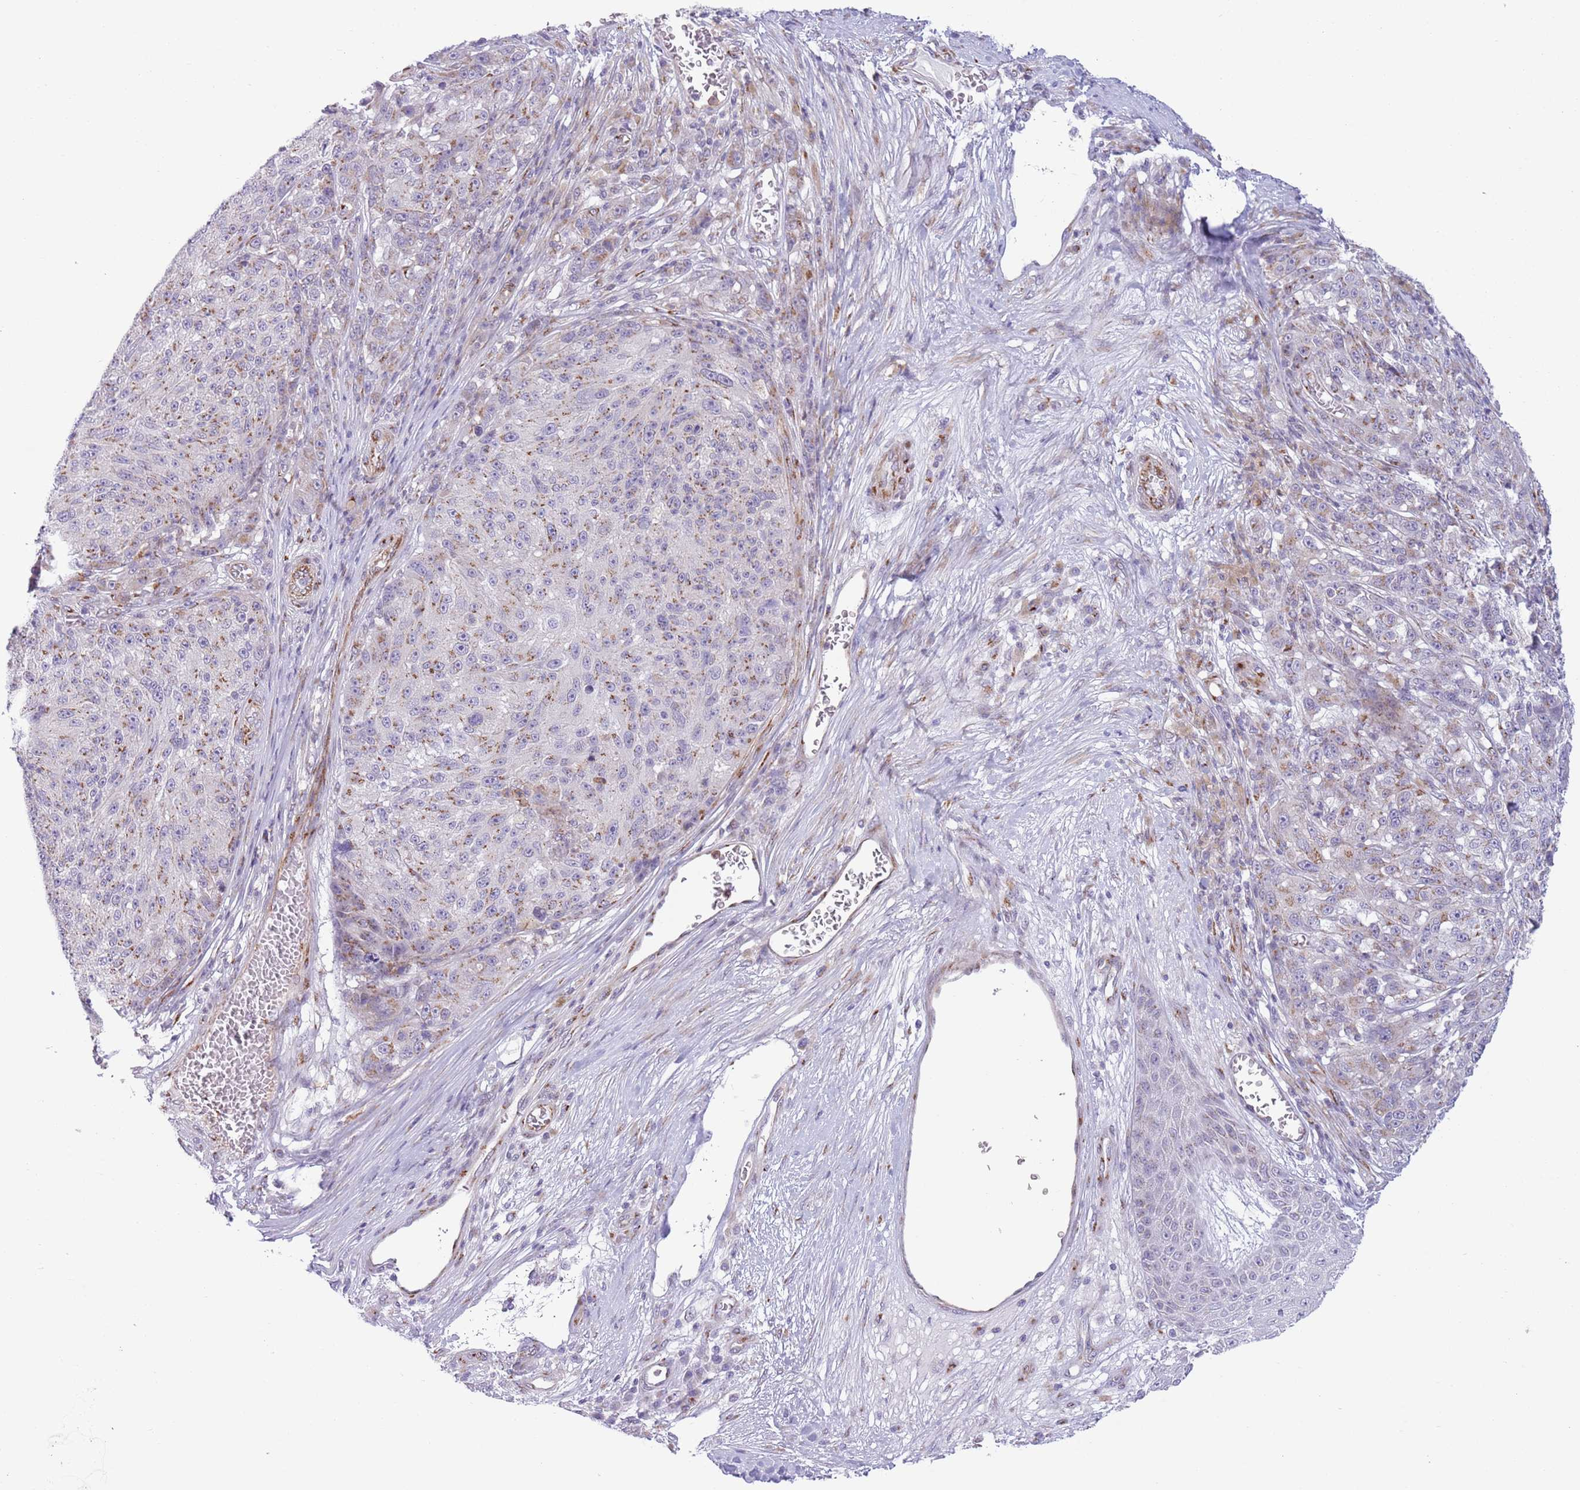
{"staining": {"intensity": "moderate", "quantity": "25%-75%", "location": "cytoplasmic/membranous"}, "tissue": "melanoma", "cell_type": "Tumor cells", "image_type": "cancer", "snomed": [{"axis": "morphology", "description": "Malignant melanoma, NOS"}, {"axis": "topography", "description": "Skin"}], "caption": "There is medium levels of moderate cytoplasmic/membranous positivity in tumor cells of malignant melanoma, as demonstrated by immunohistochemical staining (brown color).", "gene": "C20orf96", "patient": {"sex": "male", "age": 53}}